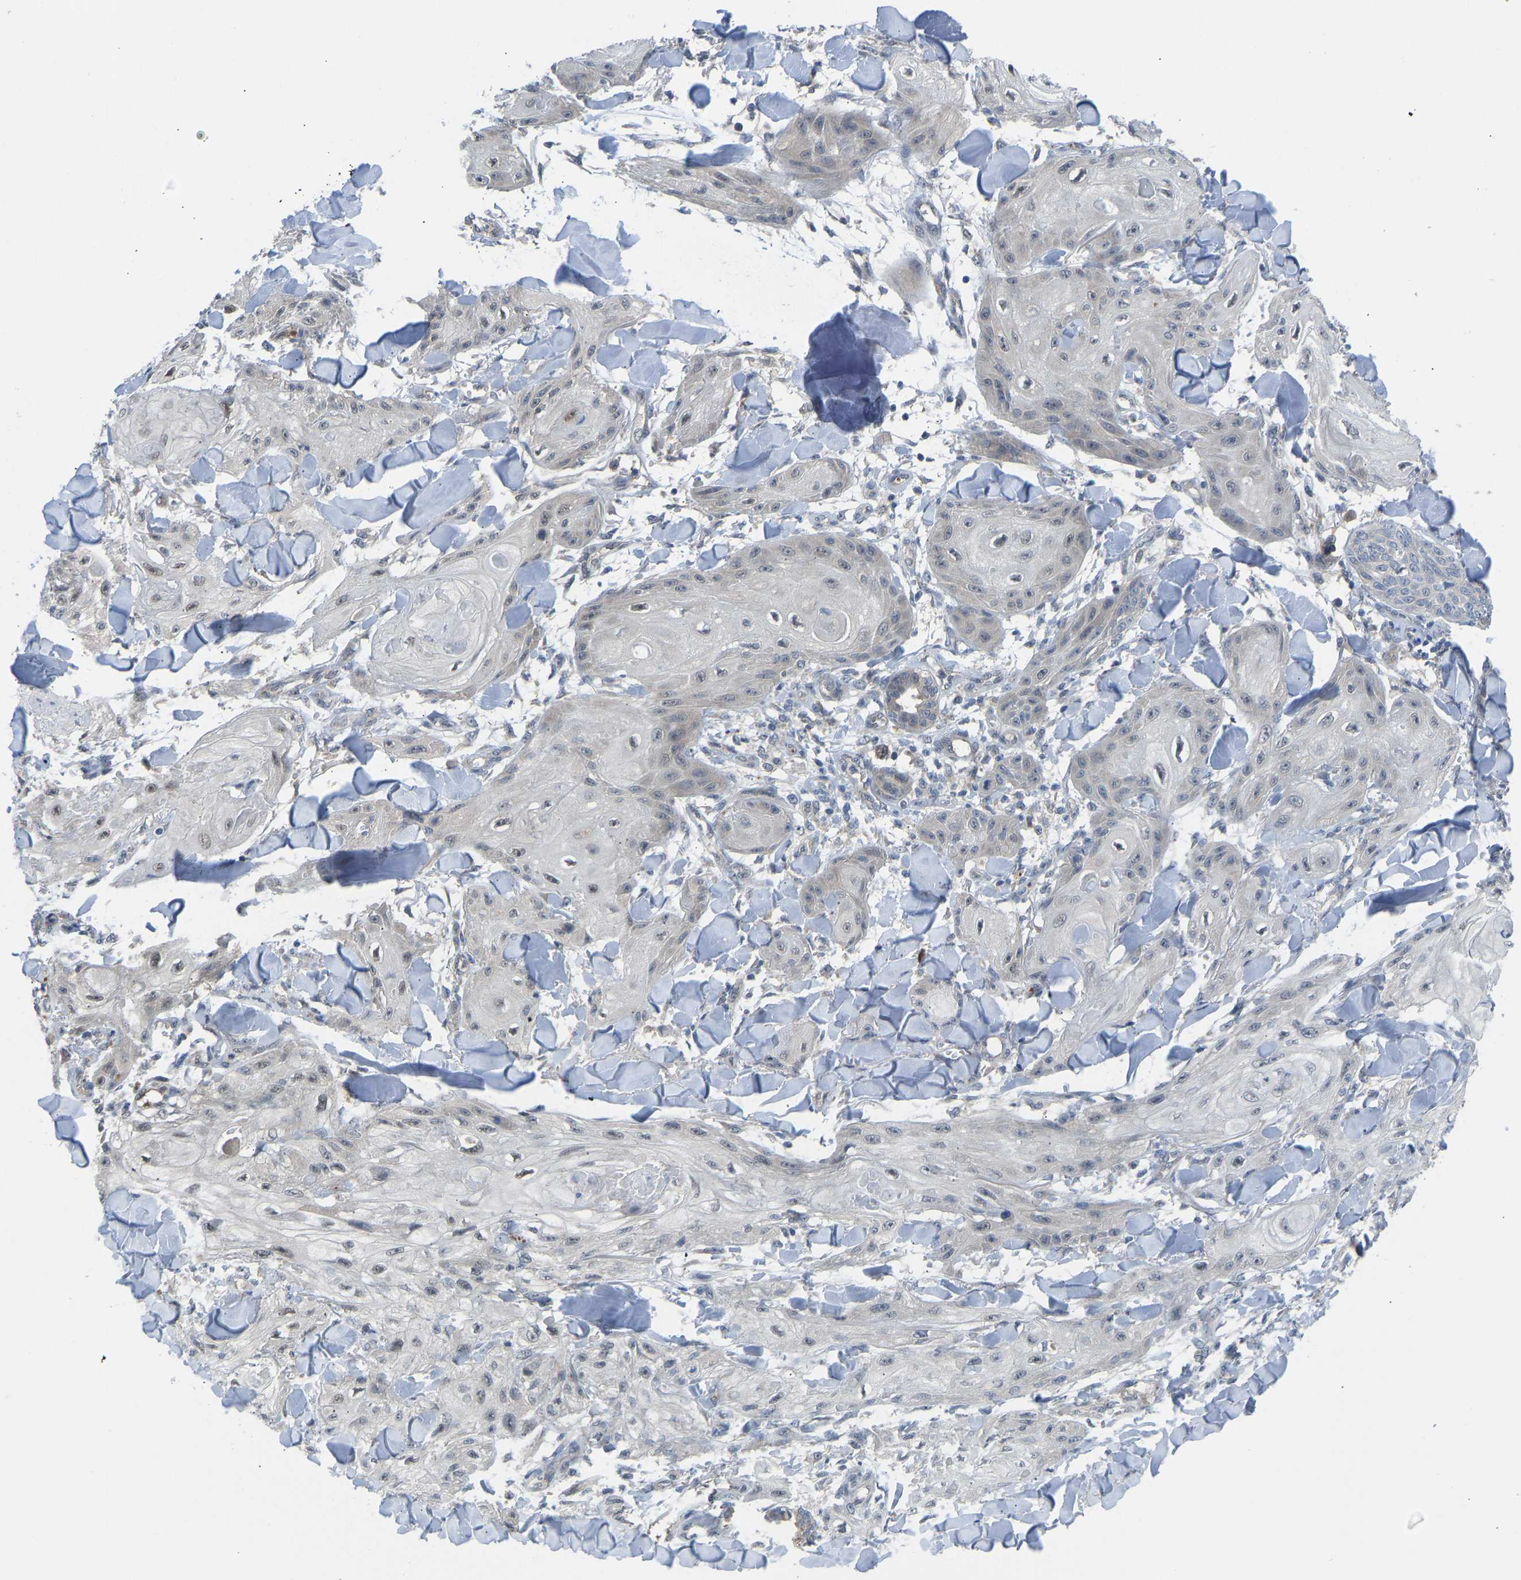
{"staining": {"intensity": "weak", "quantity": "<25%", "location": "nuclear"}, "tissue": "skin cancer", "cell_type": "Tumor cells", "image_type": "cancer", "snomed": [{"axis": "morphology", "description": "Squamous cell carcinoma, NOS"}, {"axis": "topography", "description": "Skin"}], "caption": "The IHC image has no significant positivity in tumor cells of skin cancer (squamous cell carcinoma) tissue.", "gene": "ZNF251", "patient": {"sex": "male", "age": 74}}